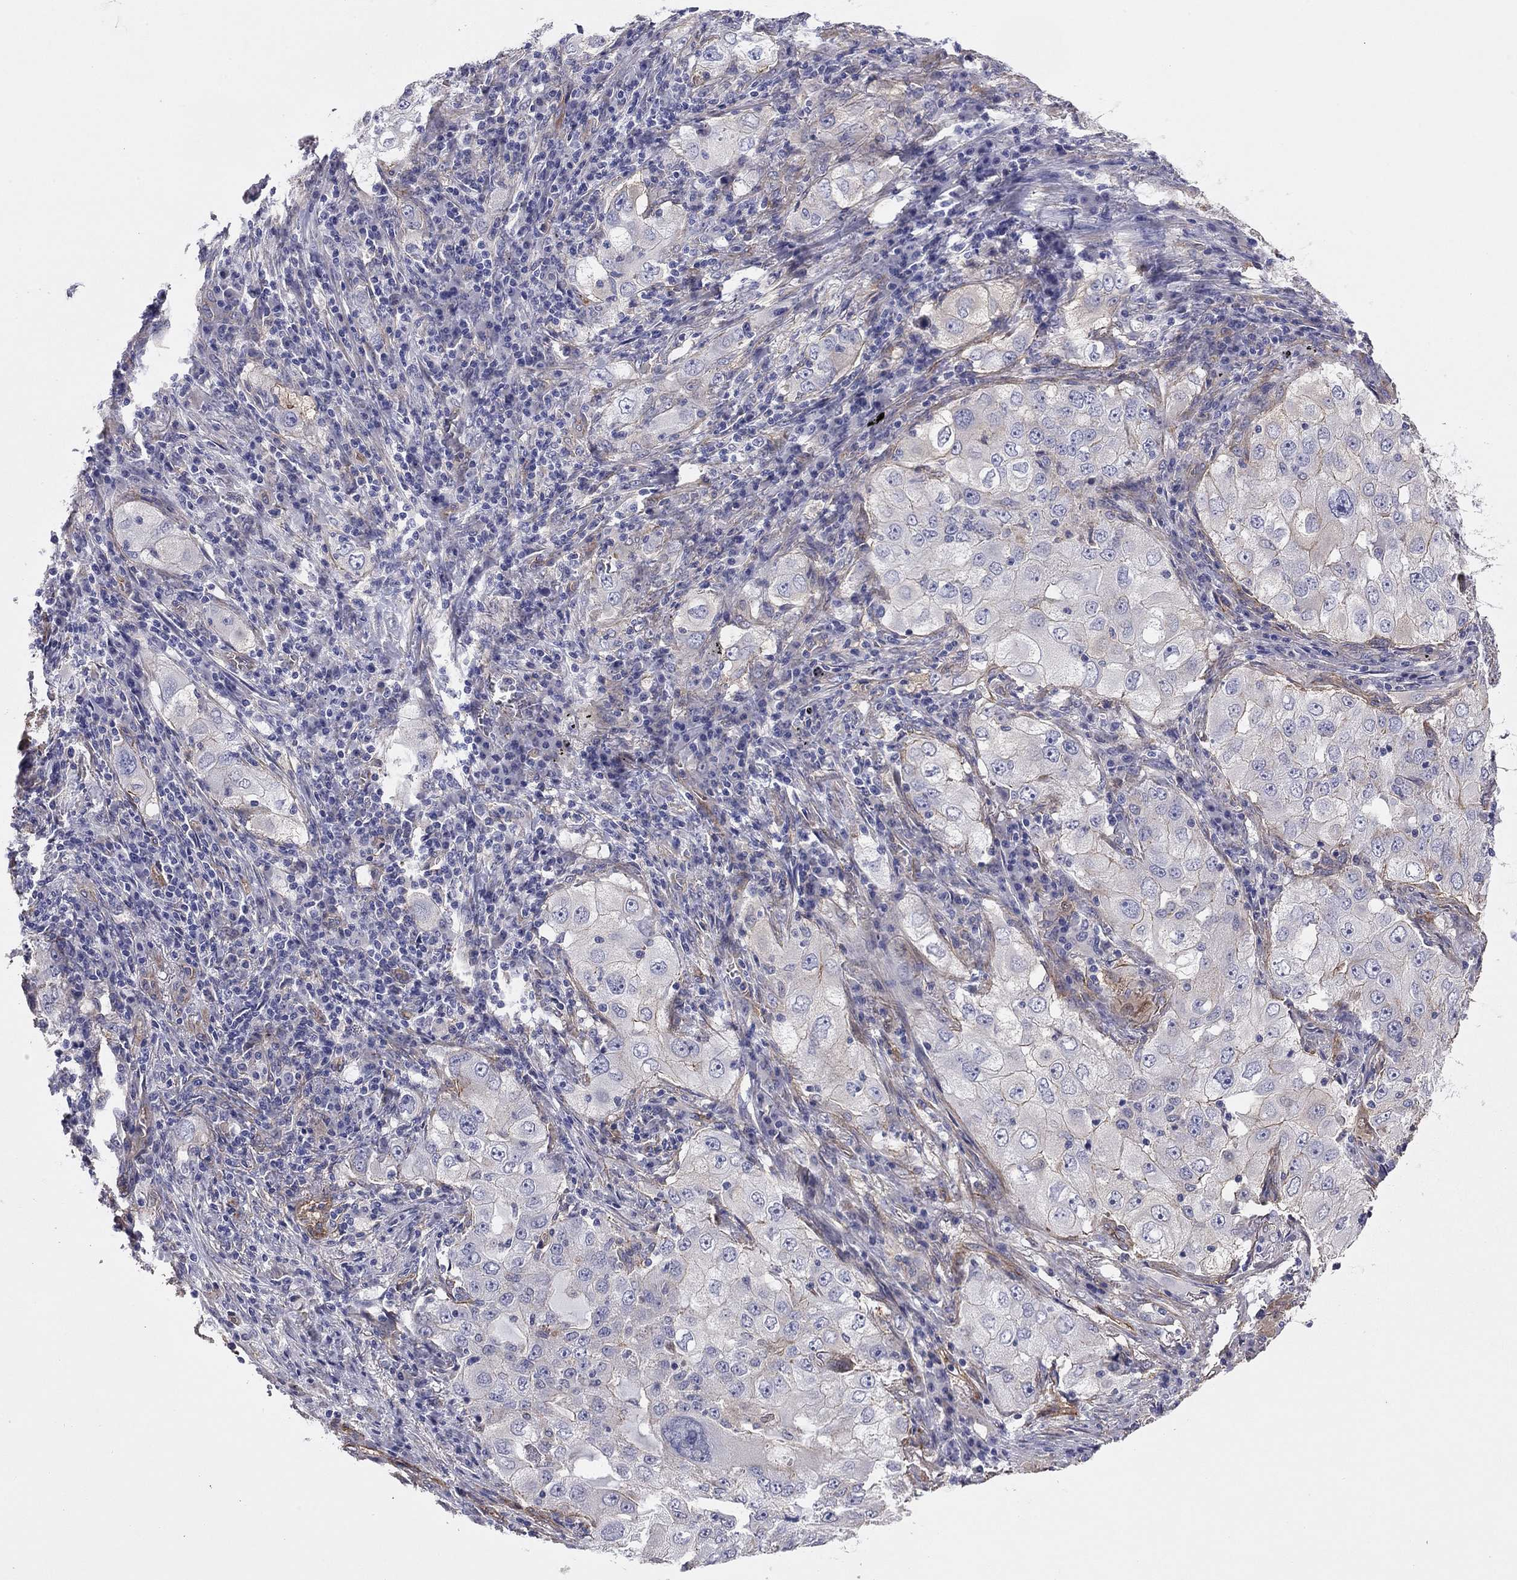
{"staining": {"intensity": "negative", "quantity": "none", "location": "none"}, "tissue": "lung cancer", "cell_type": "Tumor cells", "image_type": "cancer", "snomed": [{"axis": "morphology", "description": "Adenocarcinoma, NOS"}, {"axis": "topography", "description": "Lung"}], "caption": "IHC image of neoplastic tissue: human lung adenocarcinoma stained with DAB displays no significant protein expression in tumor cells.", "gene": "TCHH", "patient": {"sex": "female", "age": 61}}